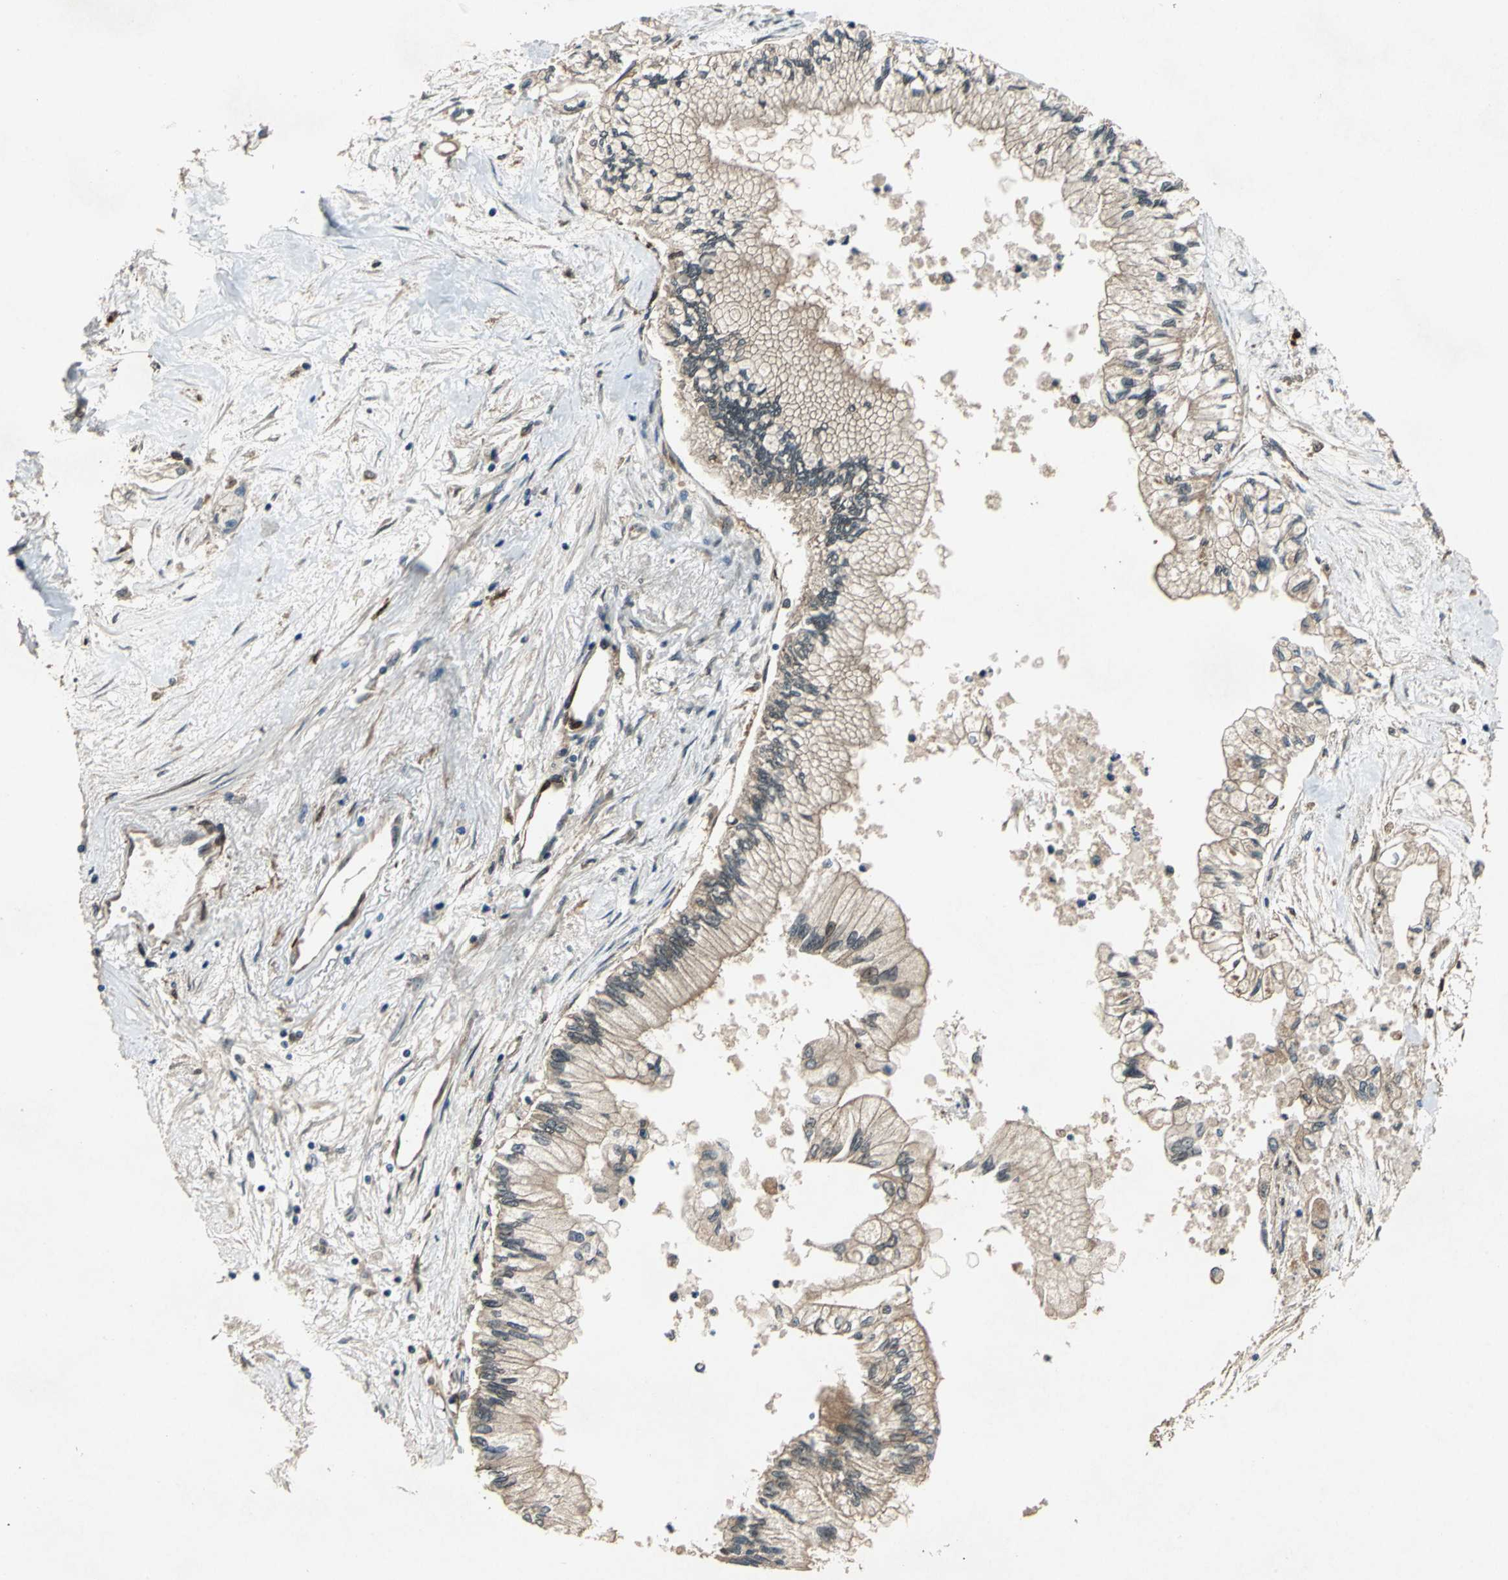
{"staining": {"intensity": "weak", "quantity": ">75%", "location": "cytoplasmic/membranous"}, "tissue": "pancreatic cancer", "cell_type": "Tumor cells", "image_type": "cancer", "snomed": [{"axis": "morphology", "description": "Adenocarcinoma, NOS"}, {"axis": "topography", "description": "Pancreas"}], "caption": "Protein analysis of pancreatic adenocarcinoma tissue displays weak cytoplasmic/membranous staining in approximately >75% of tumor cells.", "gene": "RRM2B", "patient": {"sex": "male", "age": 79}}